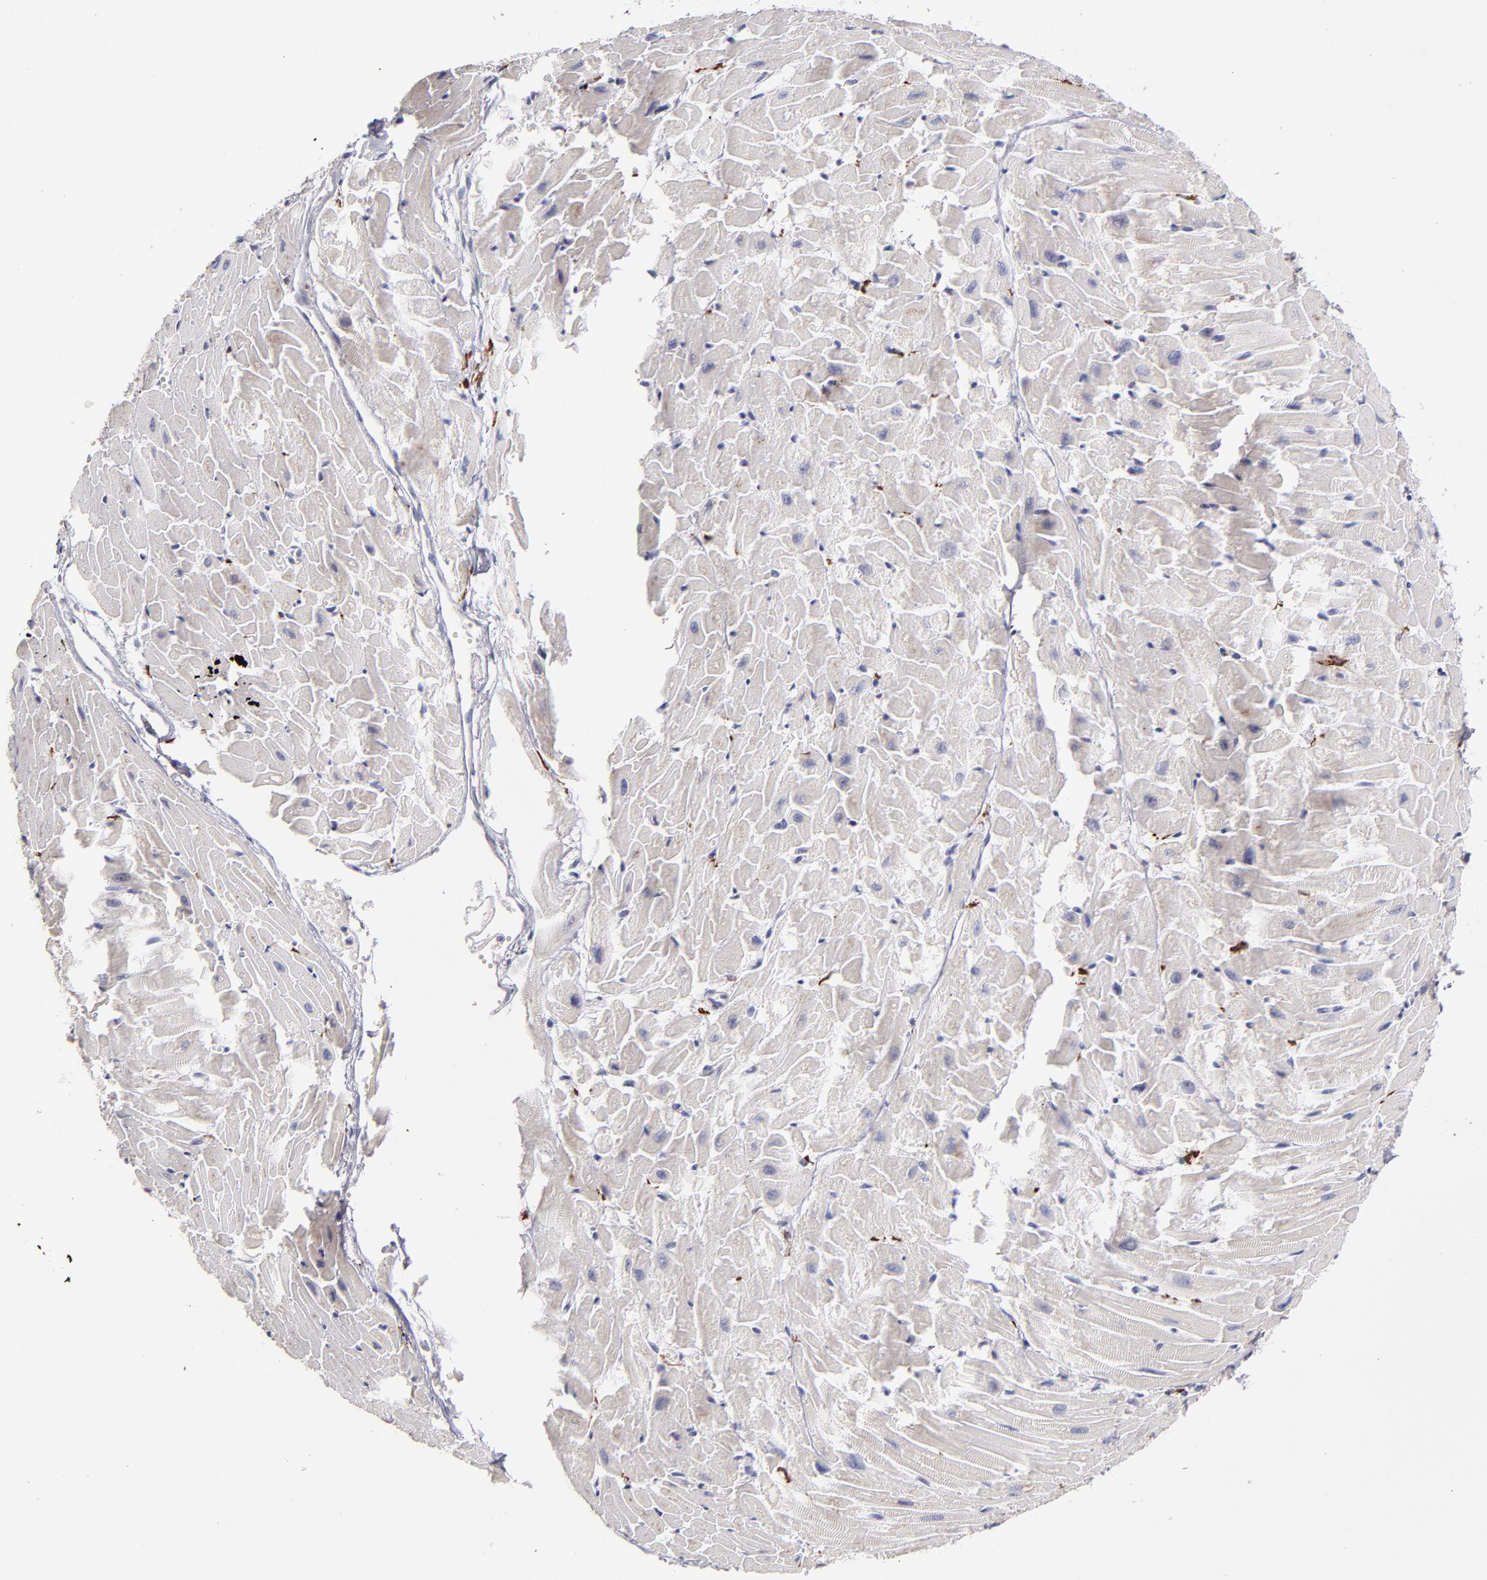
{"staining": {"intensity": "weak", "quantity": "<25%", "location": "cytoplasmic/membranous"}, "tissue": "heart muscle", "cell_type": "Cardiomyocytes", "image_type": "normal", "snomed": [{"axis": "morphology", "description": "Normal tissue, NOS"}, {"axis": "topography", "description": "Heart"}], "caption": "The micrograph displays no significant staining in cardiomyocytes of heart muscle.", "gene": "GLDC", "patient": {"sex": "female", "age": 19}}